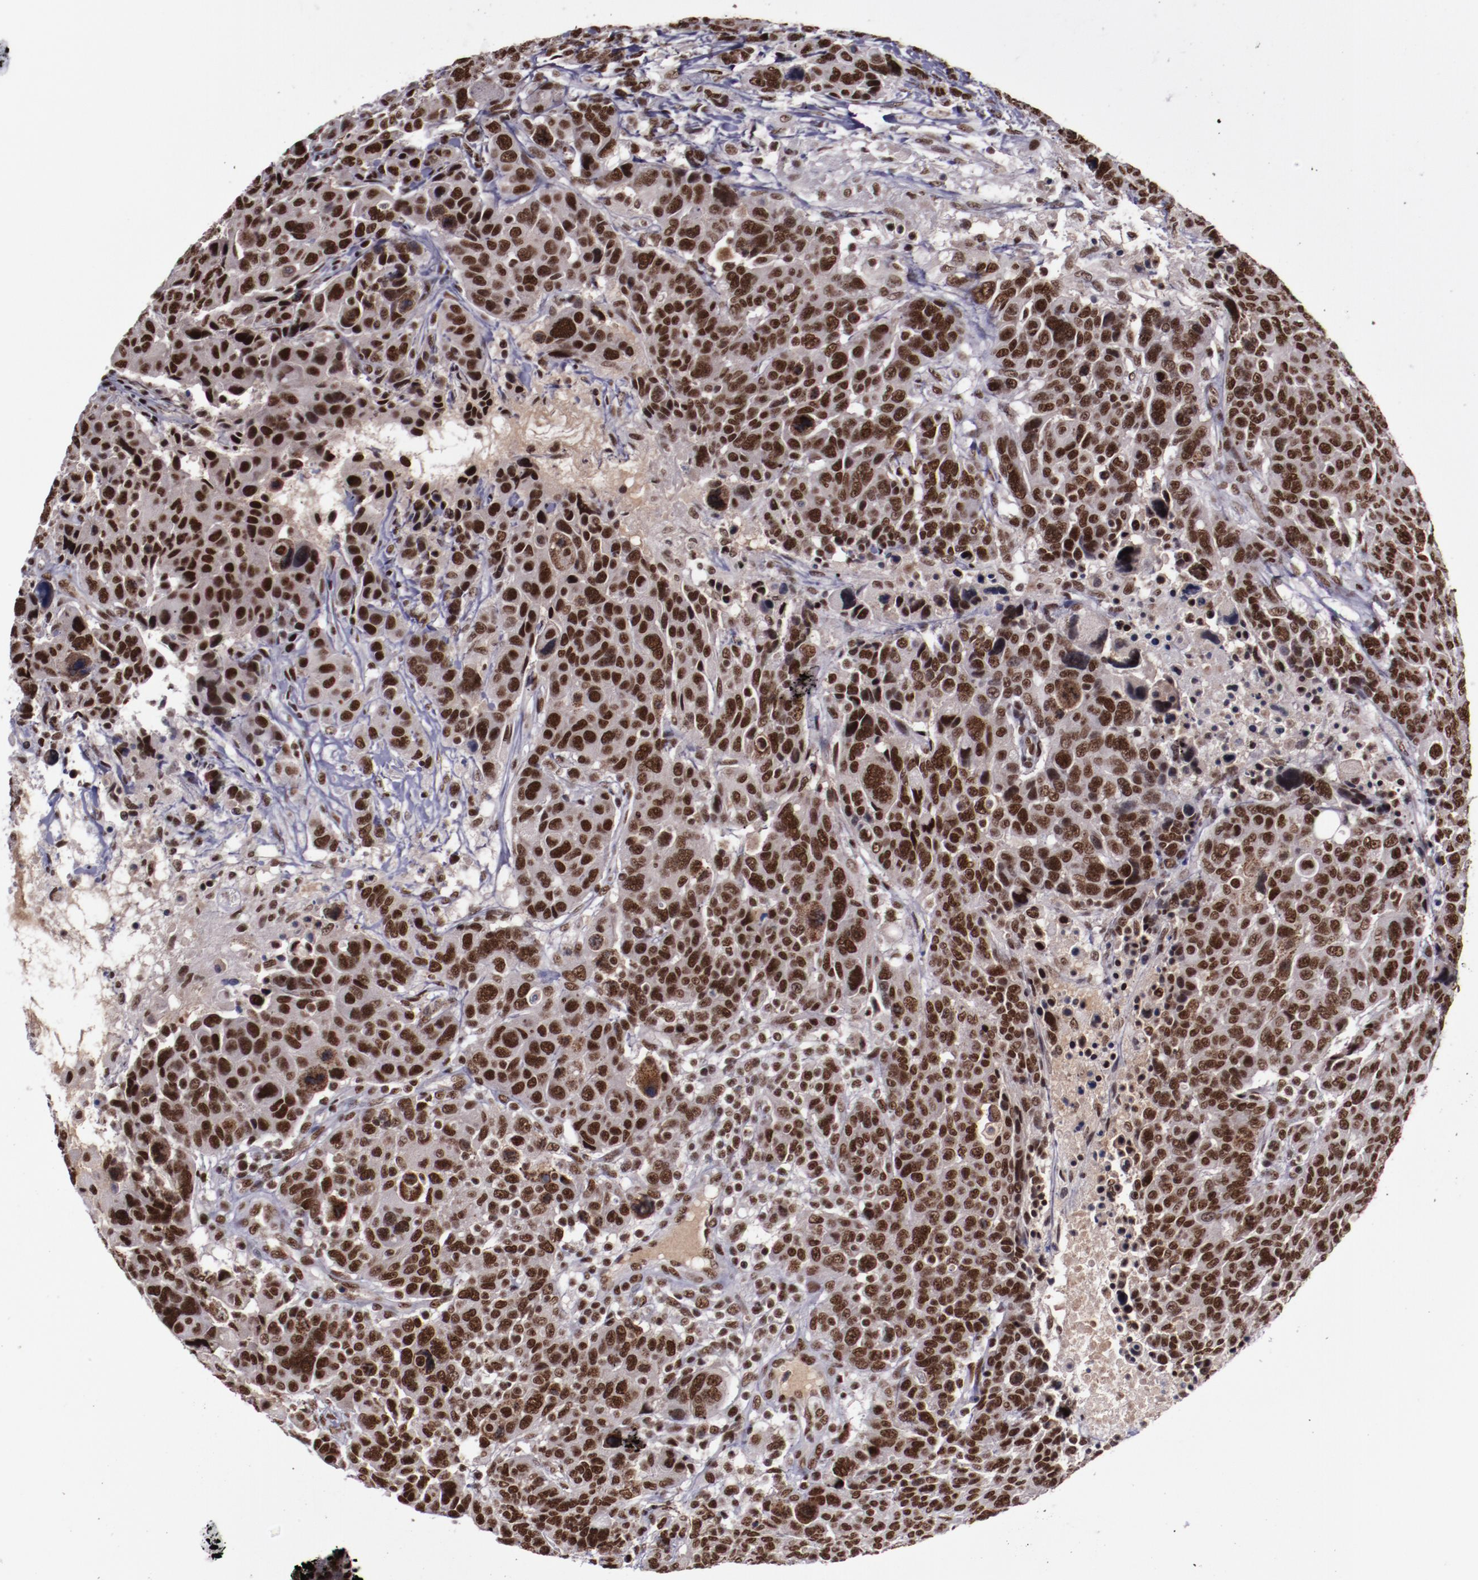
{"staining": {"intensity": "strong", "quantity": ">75%", "location": "nuclear"}, "tissue": "breast cancer", "cell_type": "Tumor cells", "image_type": "cancer", "snomed": [{"axis": "morphology", "description": "Duct carcinoma"}, {"axis": "topography", "description": "Breast"}], "caption": "Tumor cells demonstrate high levels of strong nuclear staining in approximately >75% of cells in intraductal carcinoma (breast).", "gene": "ERH", "patient": {"sex": "female", "age": 37}}